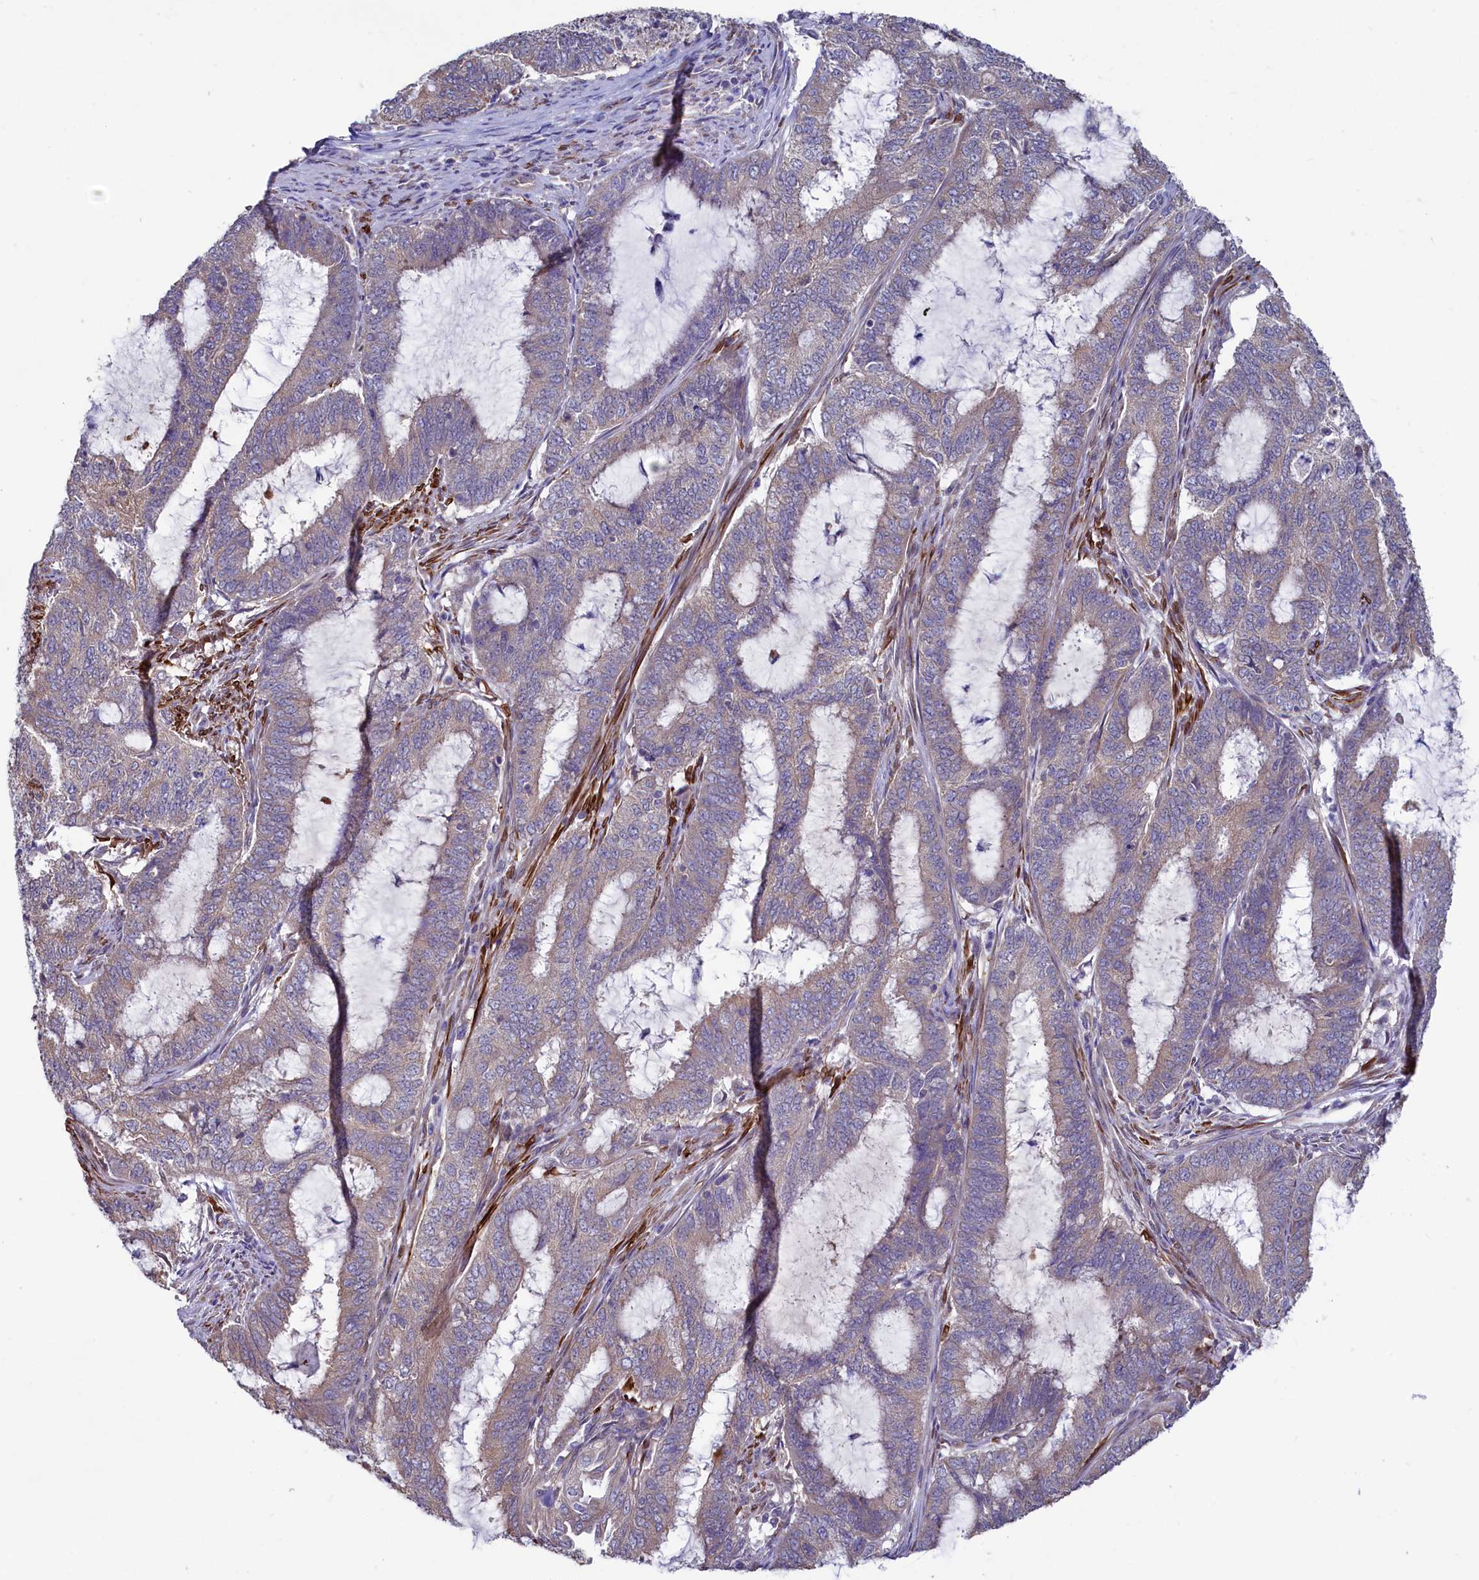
{"staining": {"intensity": "weak", "quantity": ">75%", "location": "cytoplasmic/membranous"}, "tissue": "endometrial cancer", "cell_type": "Tumor cells", "image_type": "cancer", "snomed": [{"axis": "morphology", "description": "Adenocarcinoma, NOS"}, {"axis": "topography", "description": "Endometrium"}], "caption": "Protein staining by IHC shows weak cytoplasmic/membranous staining in approximately >75% of tumor cells in endometrial cancer (adenocarcinoma).", "gene": "SPATA2L", "patient": {"sex": "female", "age": 51}}